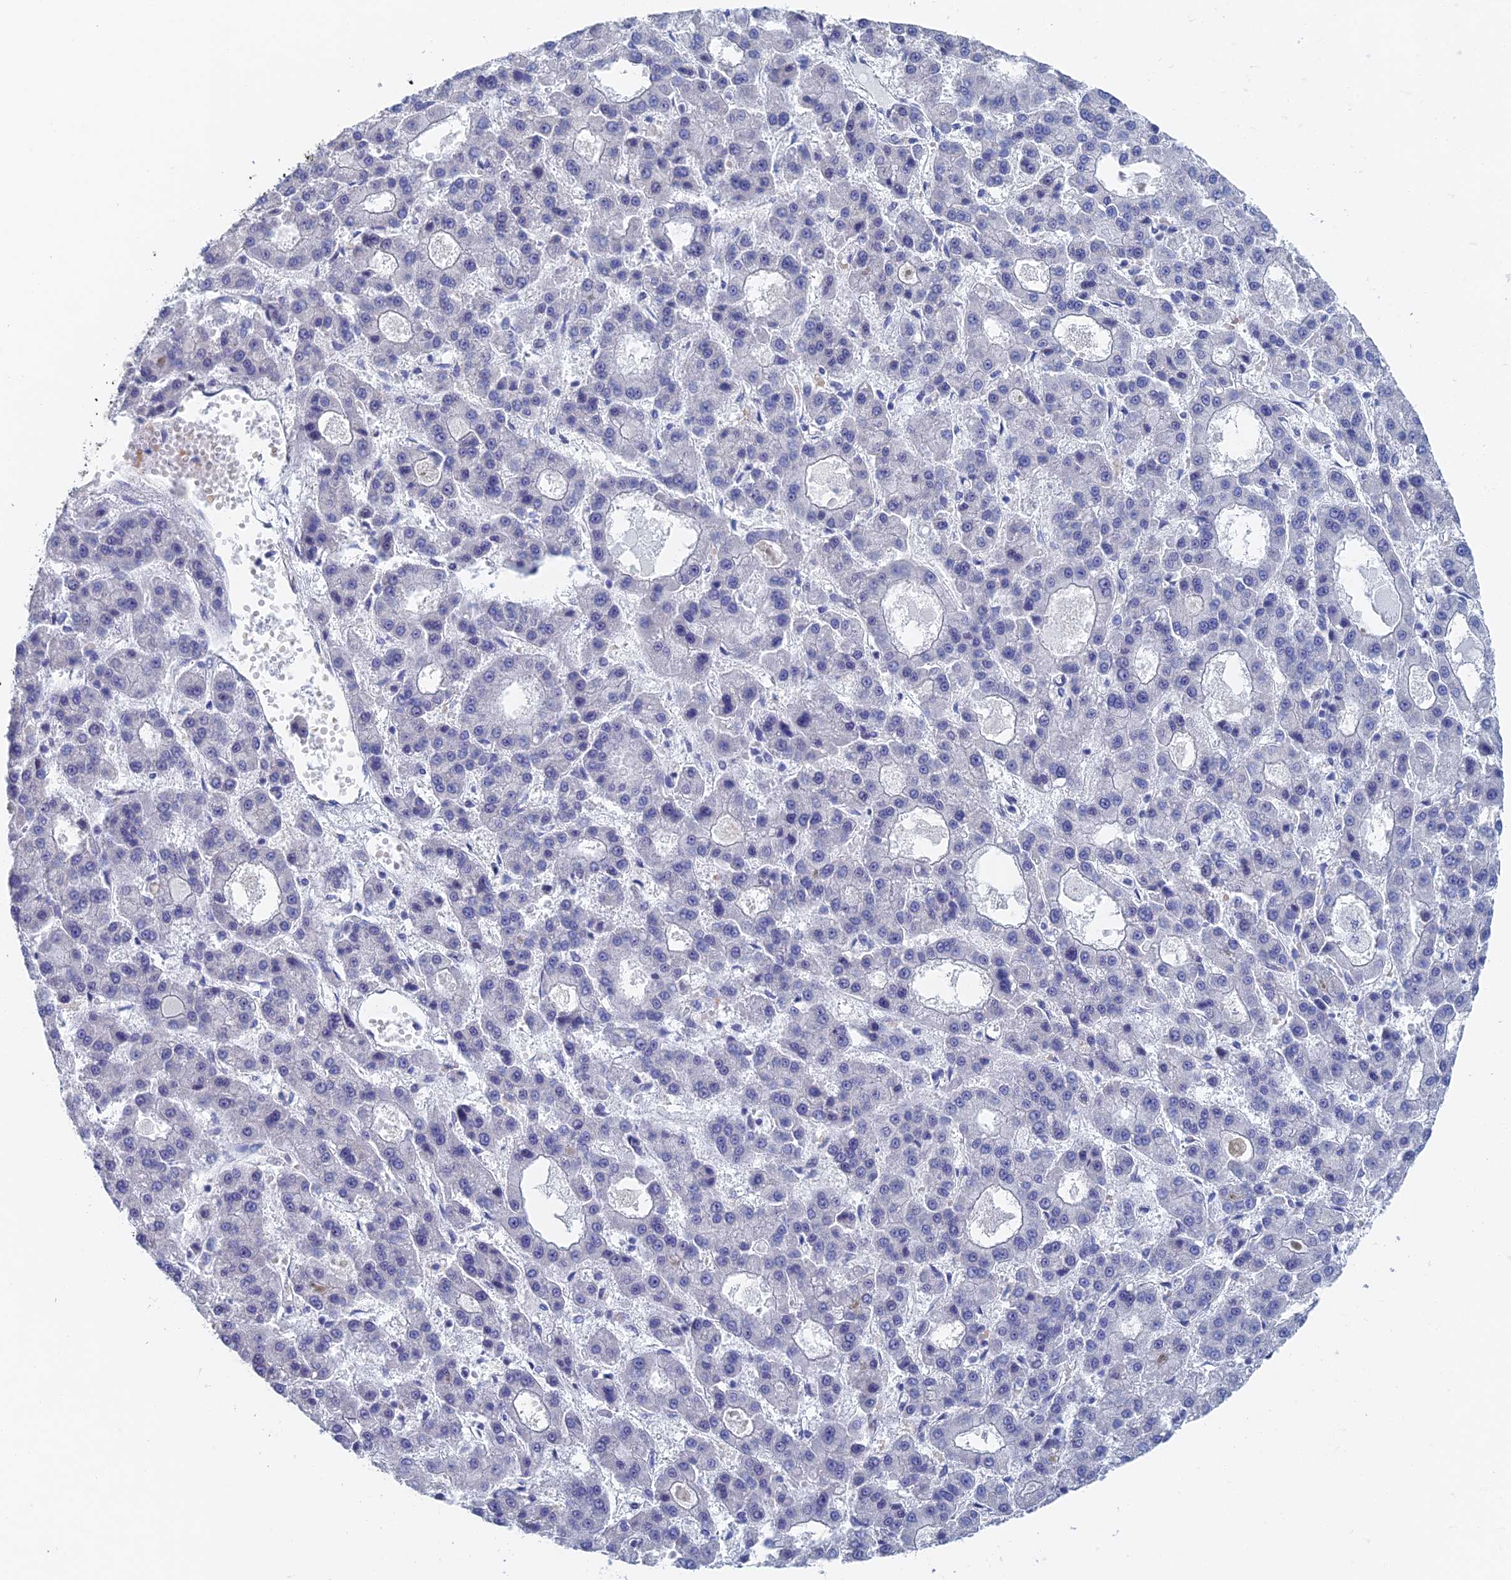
{"staining": {"intensity": "negative", "quantity": "none", "location": "none"}, "tissue": "liver cancer", "cell_type": "Tumor cells", "image_type": "cancer", "snomed": [{"axis": "morphology", "description": "Carcinoma, Hepatocellular, NOS"}, {"axis": "topography", "description": "Liver"}], "caption": "A high-resolution micrograph shows immunohistochemistry staining of liver cancer (hepatocellular carcinoma), which displays no significant staining in tumor cells.", "gene": "DRGX", "patient": {"sex": "male", "age": 70}}